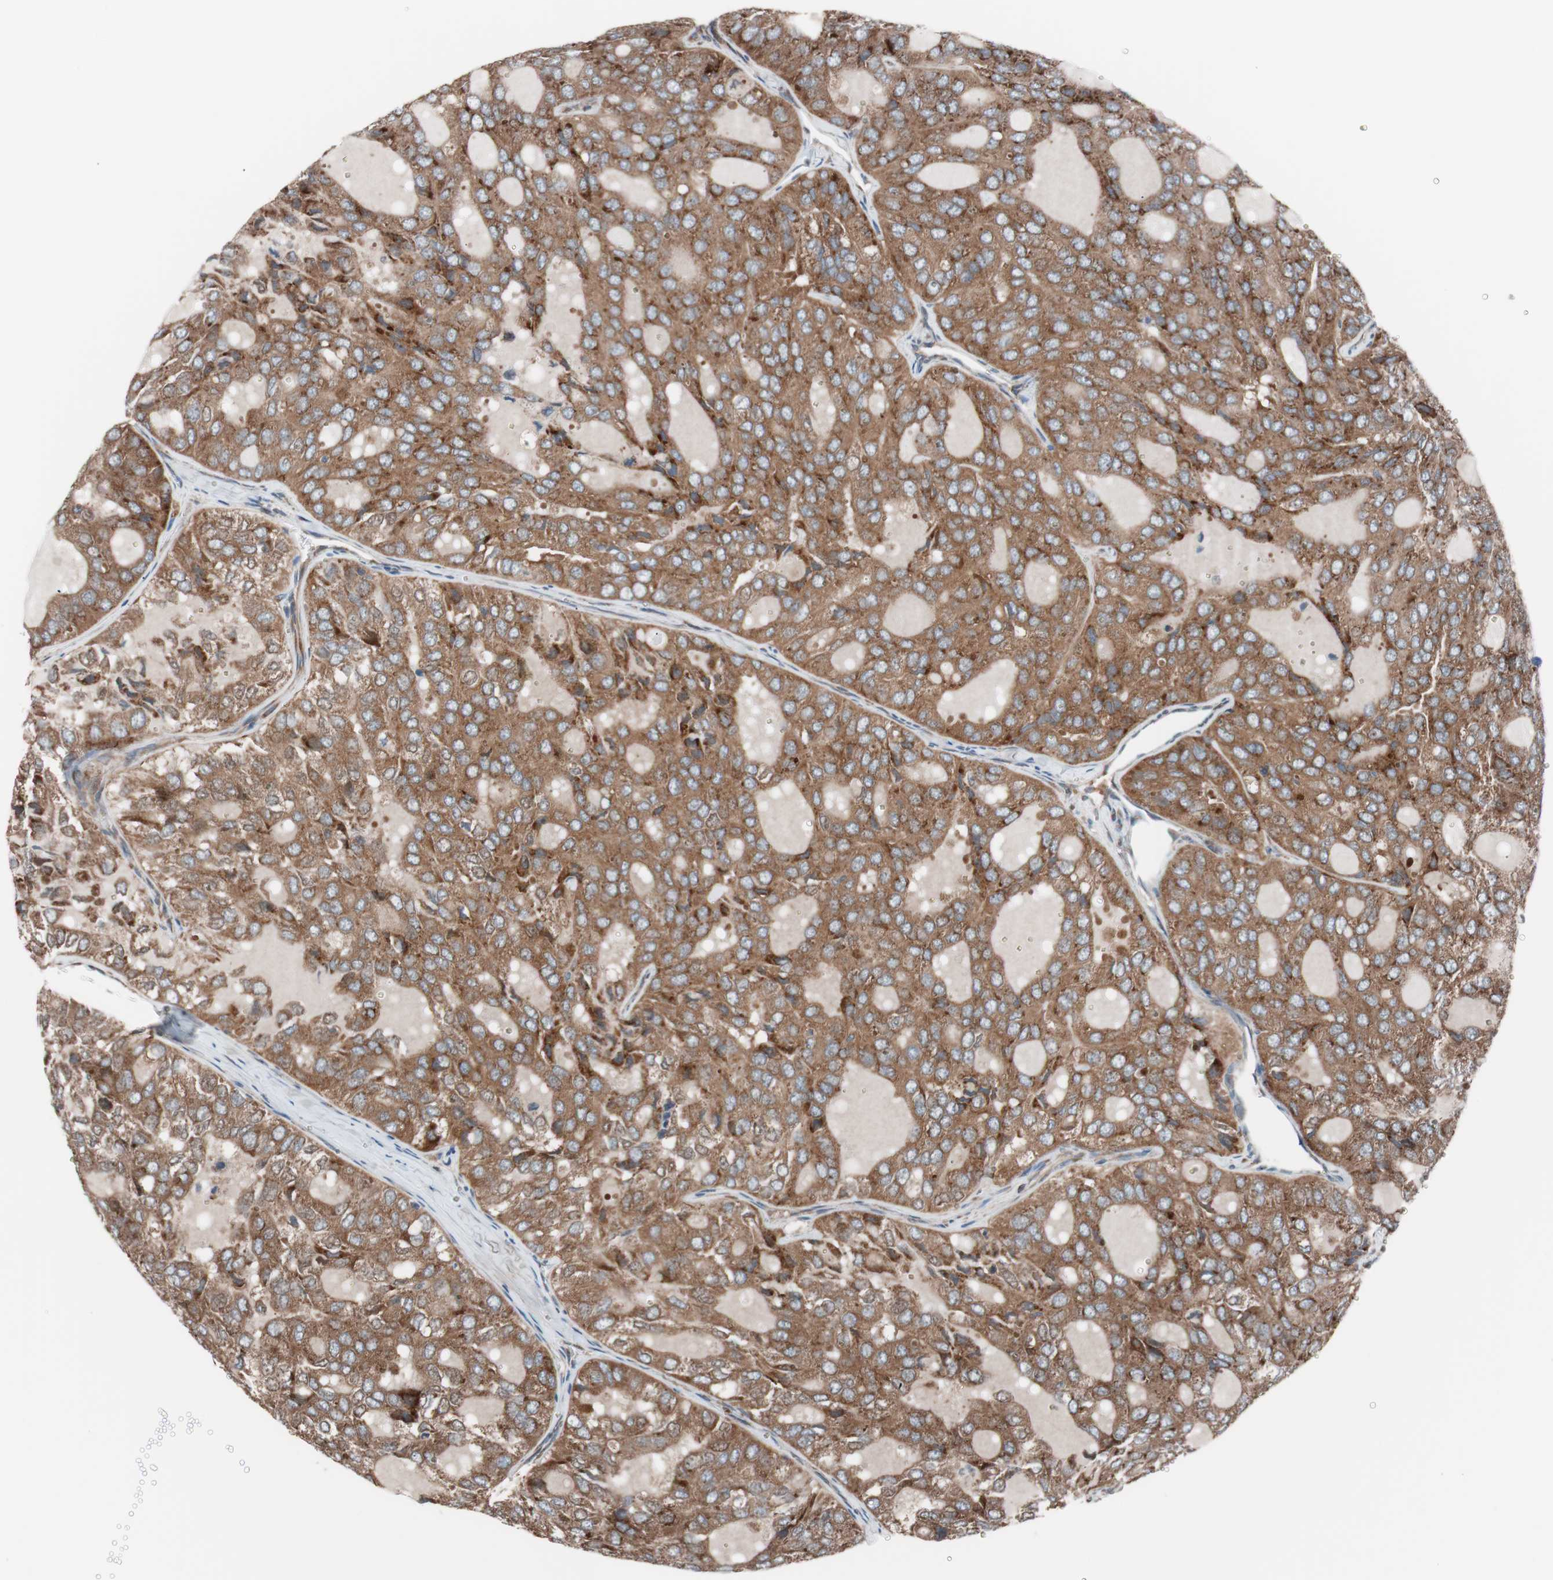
{"staining": {"intensity": "moderate", "quantity": ">75%", "location": "cytoplasmic/membranous"}, "tissue": "thyroid cancer", "cell_type": "Tumor cells", "image_type": "cancer", "snomed": [{"axis": "morphology", "description": "Follicular adenoma carcinoma, NOS"}, {"axis": "topography", "description": "Thyroid gland"}], "caption": "This micrograph reveals thyroid follicular adenoma carcinoma stained with immunohistochemistry to label a protein in brown. The cytoplasmic/membranous of tumor cells show moderate positivity for the protein. Nuclei are counter-stained blue.", "gene": "SEC31A", "patient": {"sex": "male", "age": 75}}